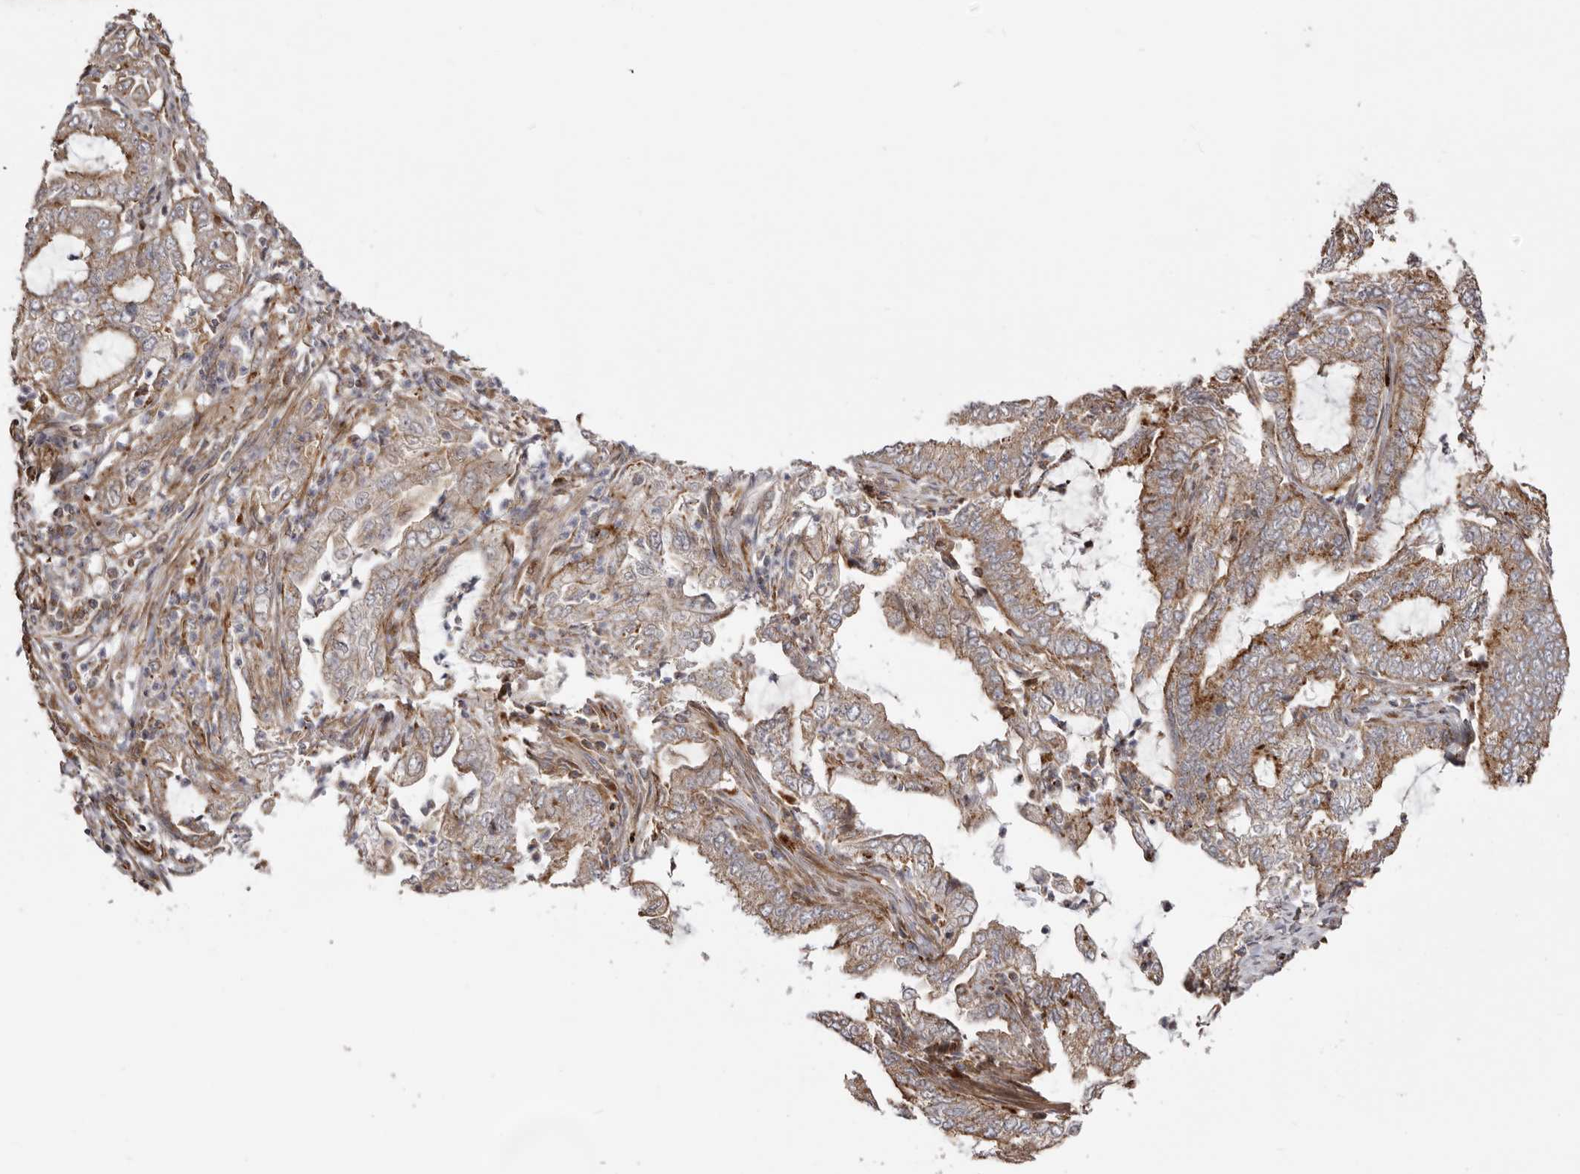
{"staining": {"intensity": "weak", "quantity": ">75%", "location": "cytoplasmic/membranous"}, "tissue": "endometrial cancer", "cell_type": "Tumor cells", "image_type": "cancer", "snomed": [{"axis": "morphology", "description": "Adenocarcinoma, NOS"}, {"axis": "topography", "description": "Endometrium"}], "caption": "There is low levels of weak cytoplasmic/membranous staining in tumor cells of endometrial cancer (adenocarcinoma), as demonstrated by immunohistochemical staining (brown color).", "gene": "NUP43", "patient": {"sex": "female", "age": 49}}